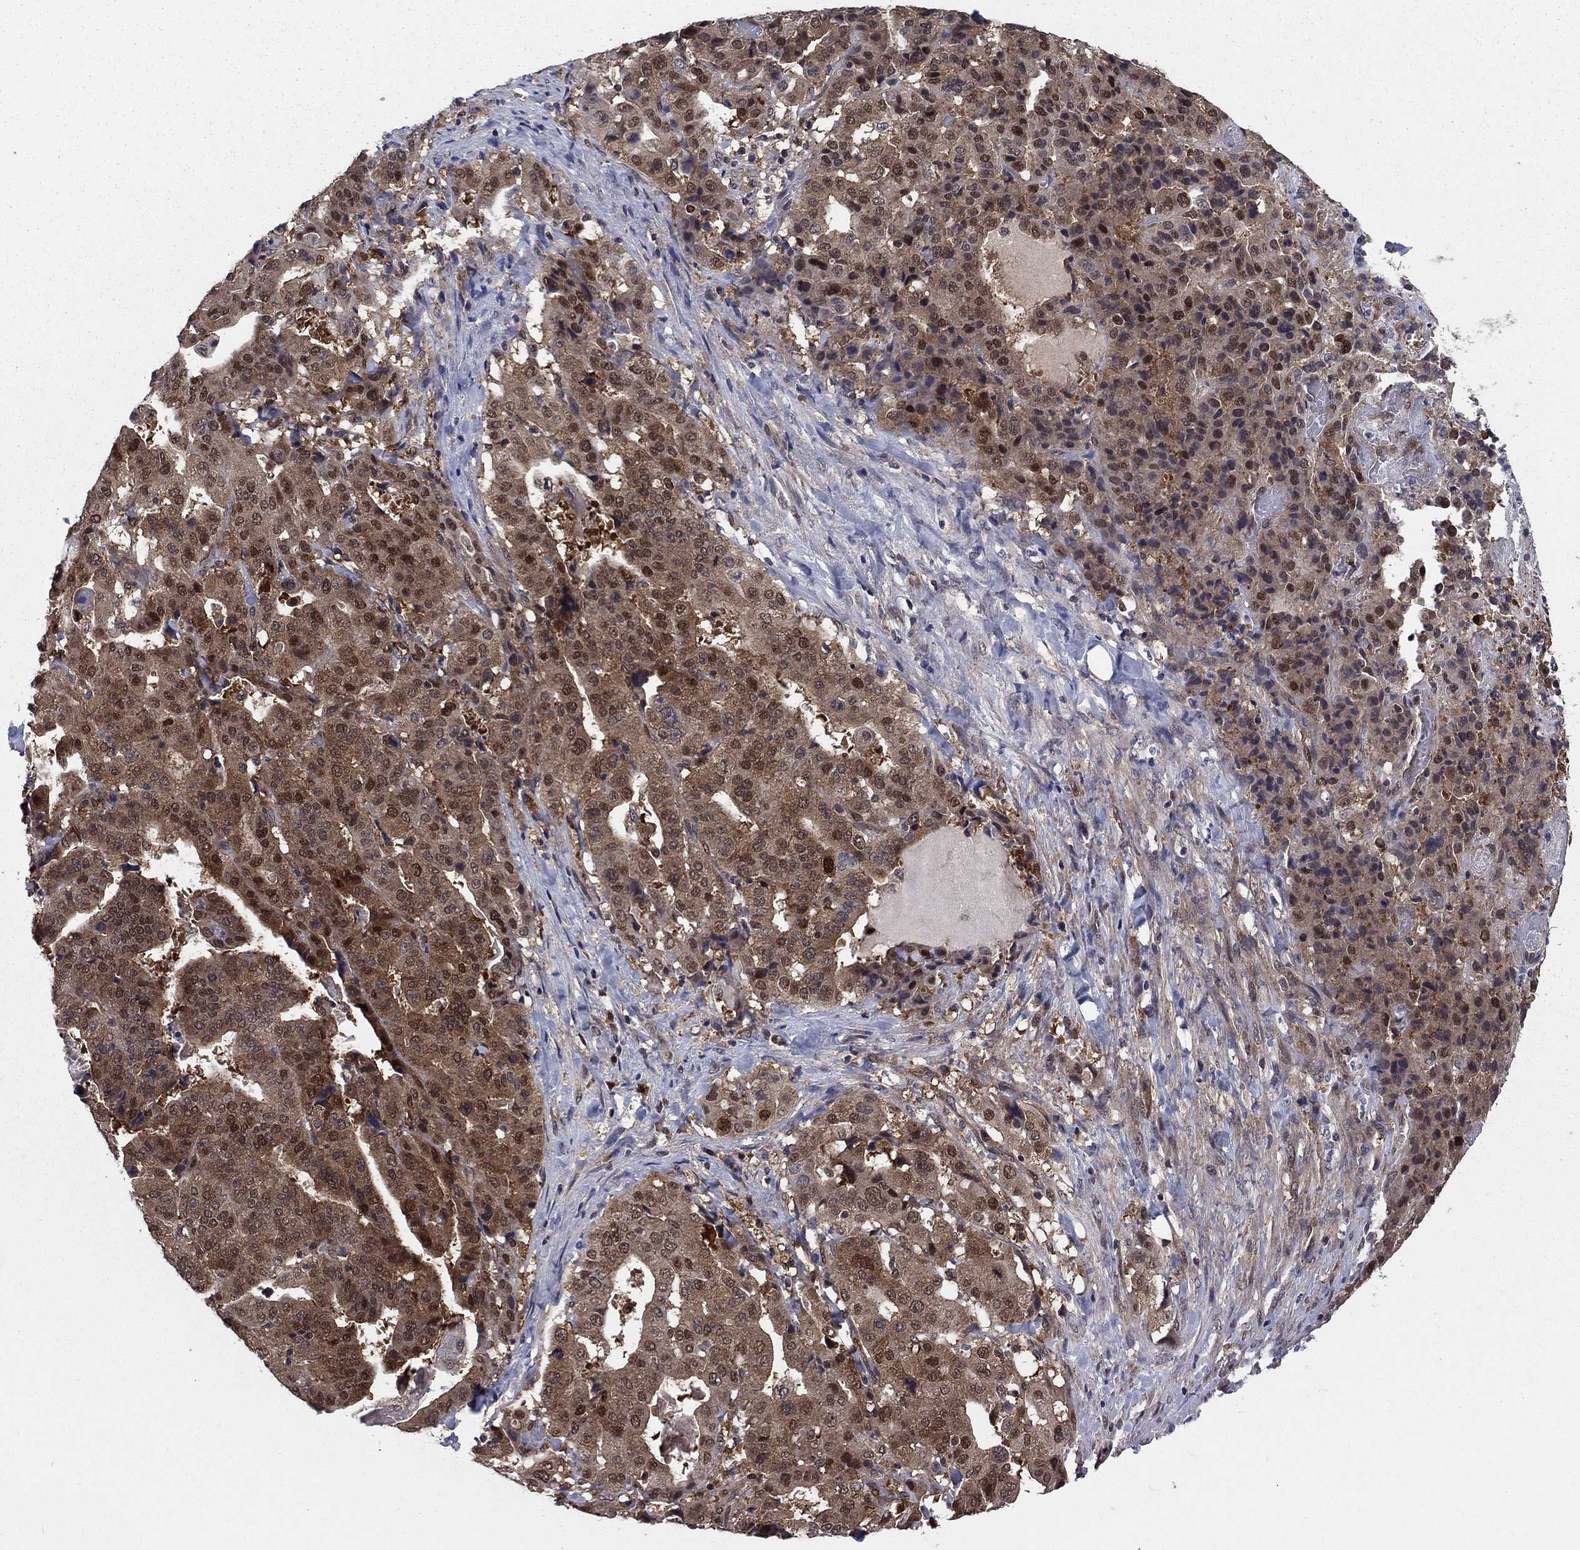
{"staining": {"intensity": "moderate", "quantity": ">75%", "location": "cytoplasmic/membranous"}, "tissue": "stomach cancer", "cell_type": "Tumor cells", "image_type": "cancer", "snomed": [{"axis": "morphology", "description": "Adenocarcinoma, NOS"}, {"axis": "topography", "description": "Stomach"}], "caption": "A high-resolution image shows immunohistochemistry (IHC) staining of adenocarcinoma (stomach), which displays moderate cytoplasmic/membranous staining in about >75% of tumor cells.", "gene": "FKBP4", "patient": {"sex": "male", "age": 48}}